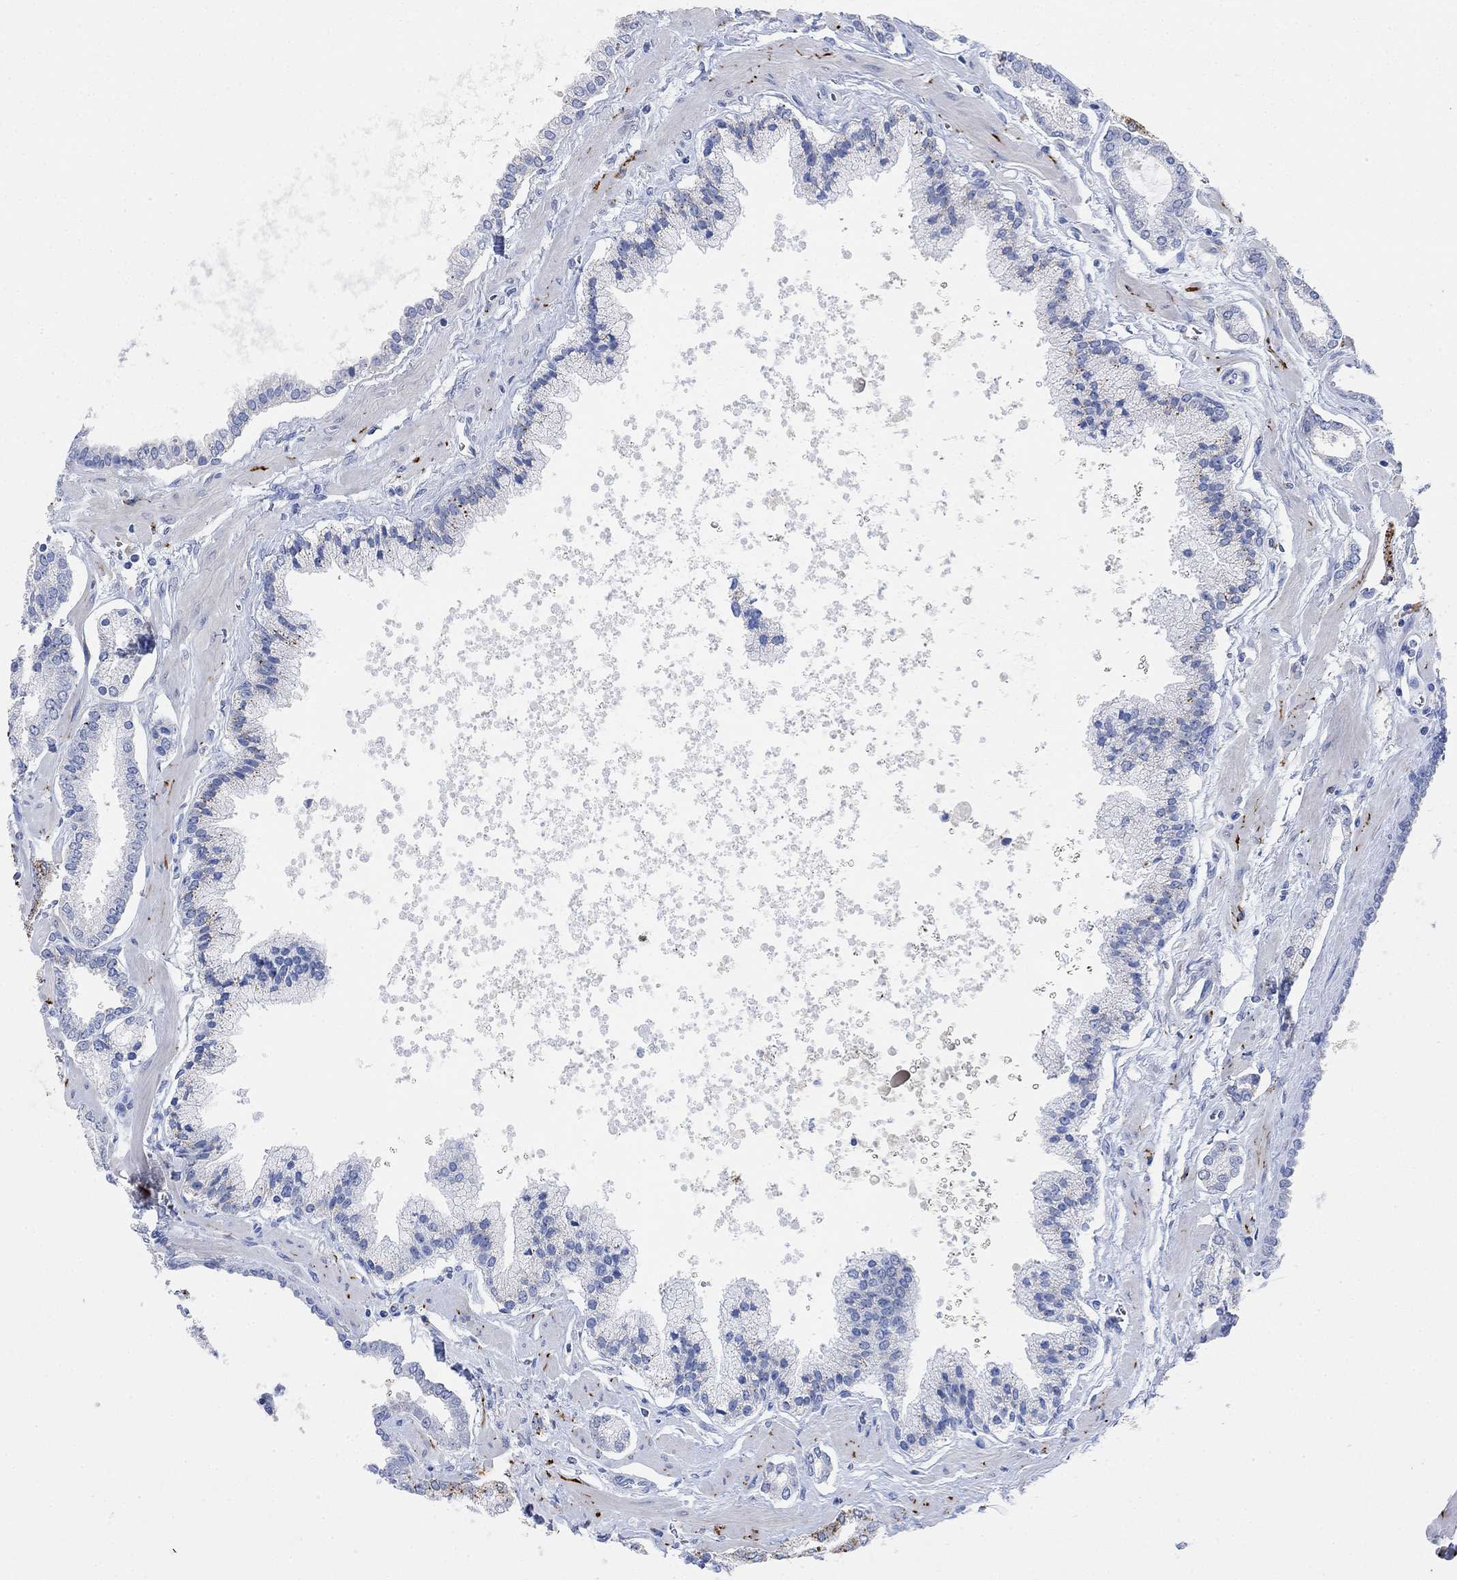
{"staining": {"intensity": "negative", "quantity": "none", "location": "none"}, "tissue": "prostate cancer", "cell_type": "Tumor cells", "image_type": "cancer", "snomed": [{"axis": "morphology", "description": "Adenocarcinoma, NOS"}, {"axis": "topography", "description": "Prostate"}], "caption": "This histopathology image is of adenocarcinoma (prostate) stained with immunohistochemistry to label a protein in brown with the nuclei are counter-stained blue. There is no expression in tumor cells.", "gene": "VAT1L", "patient": {"sex": "male", "age": 63}}